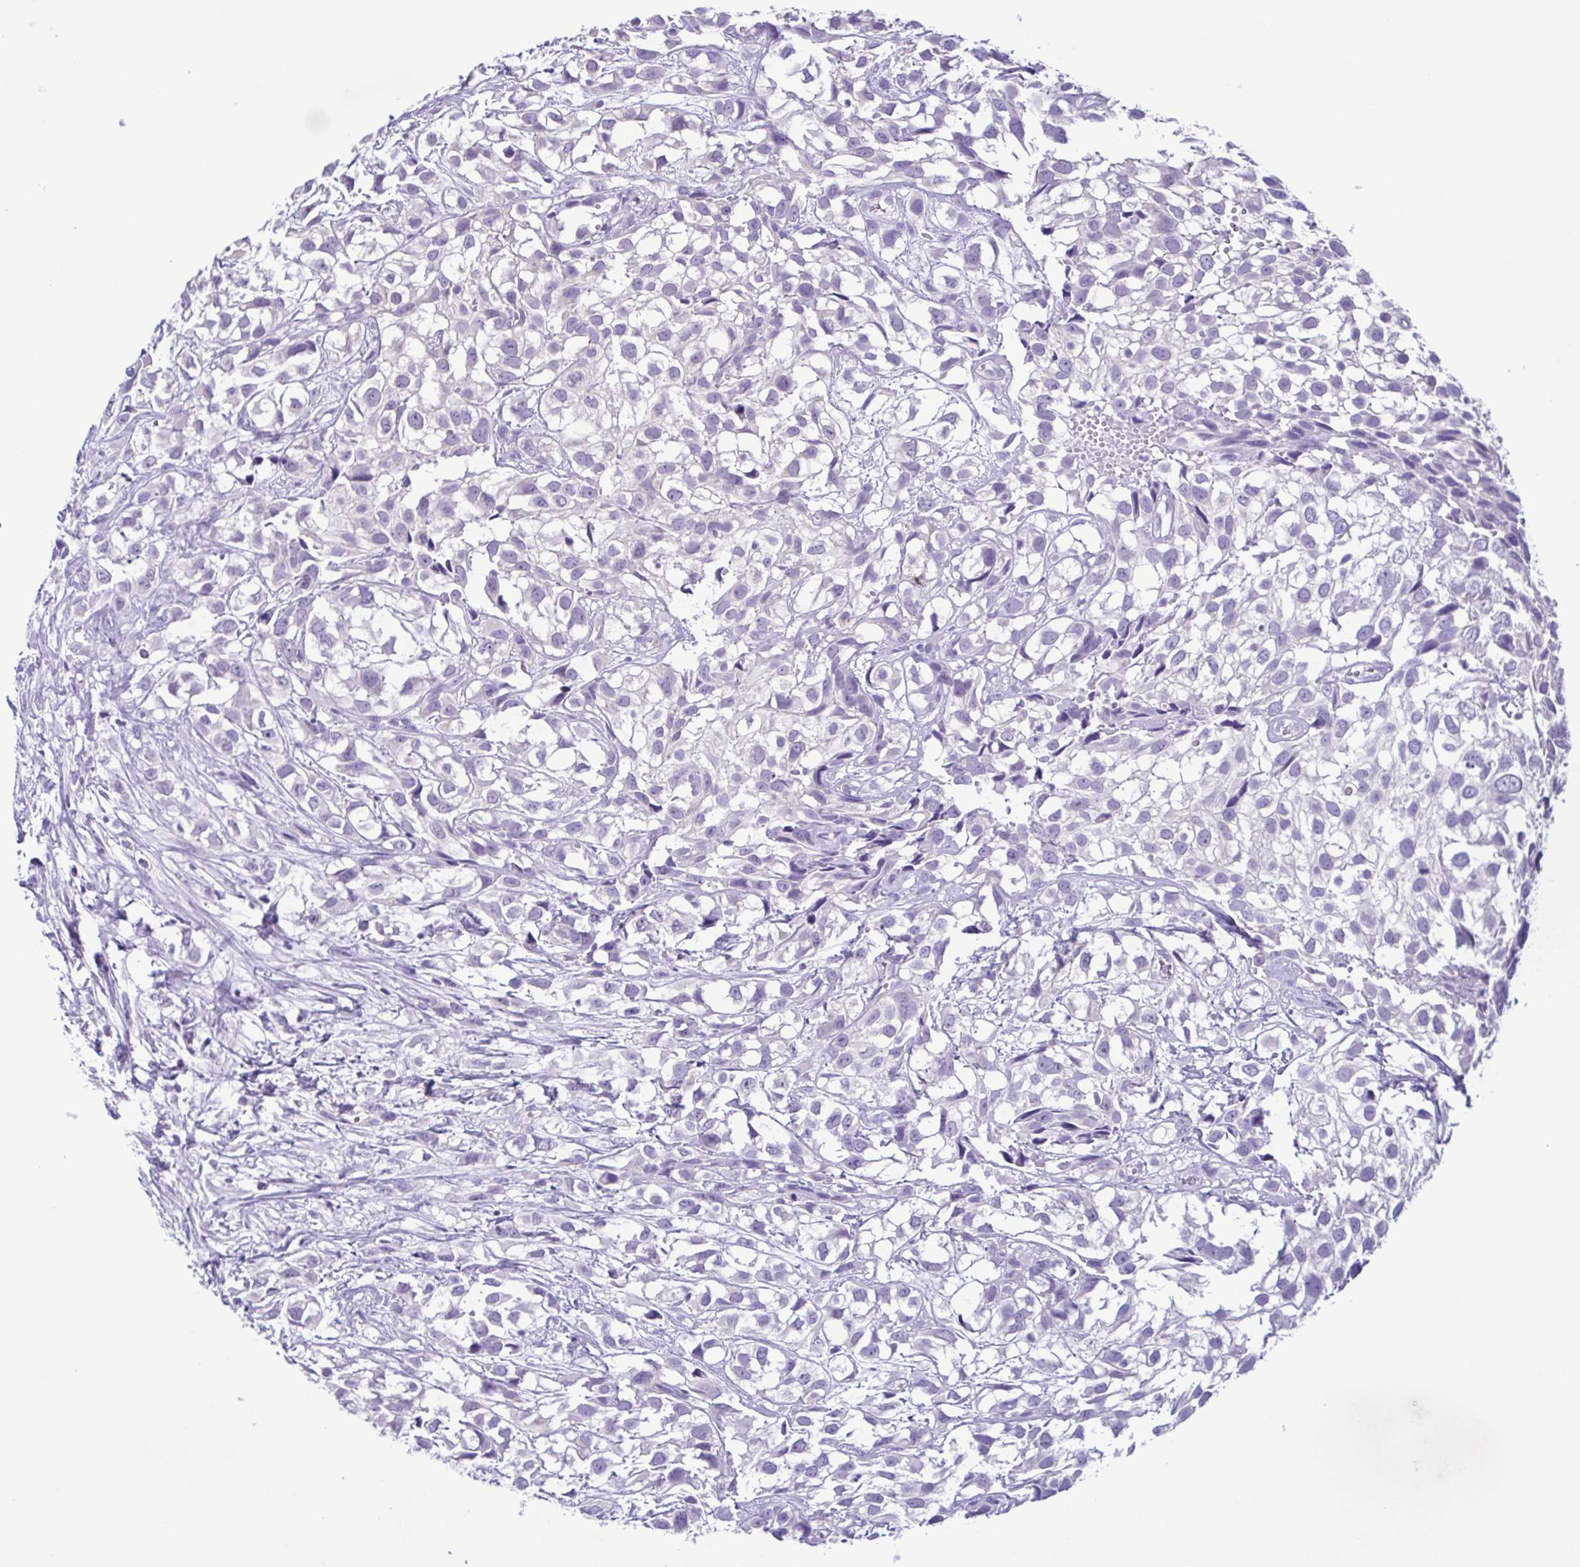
{"staining": {"intensity": "negative", "quantity": "none", "location": "none"}, "tissue": "urothelial cancer", "cell_type": "Tumor cells", "image_type": "cancer", "snomed": [{"axis": "morphology", "description": "Urothelial carcinoma, High grade"}, {"axis": "topography", "description": "Urinary bladder"}], "caption": "DAB immunohistochemical staining of human urothelial cancer demonstrates no significant positivity in tumor cells. The staining was performed using DAB (3,3'-diaminobenzidine) to visualize the protein expression in brown, while the nuclei were stained in blue with hematoxylin (Magnification: 20x).", "gene": "CBY2", "patient": {"sex": "male", "age": 56}}